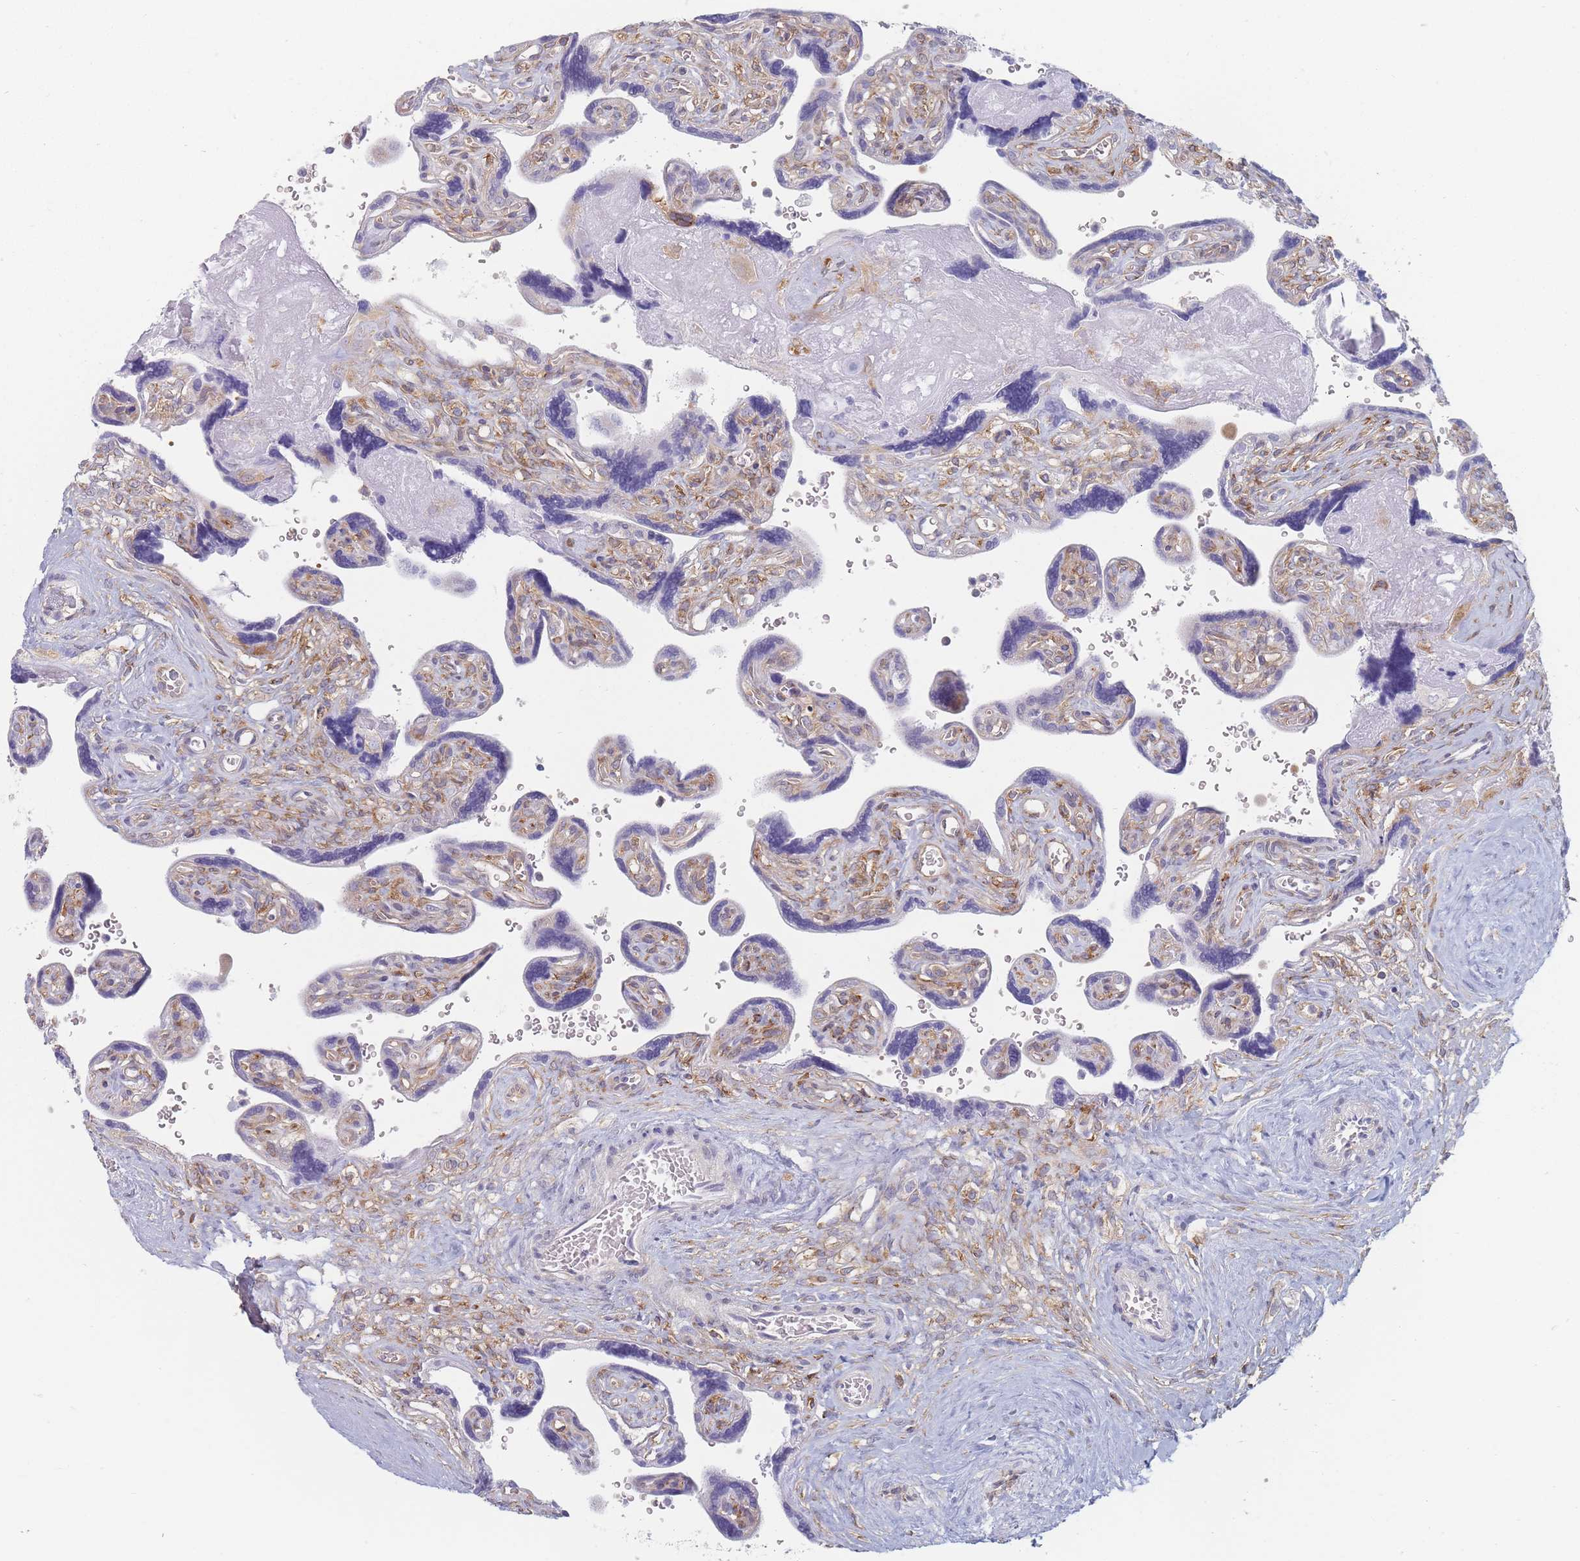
{"staining": {"intensity": "negative", "quantity": "none", "location": "none"}, "tissue": "placenta", "cell_type": "Decidual cells", "image_type": "normal", "snomed": [{"axis": "morphology", "description": "Normal tissue, NOS"}, {"axis": "topography", "description": "Placenta"}], "caption": "This photomicrograph is of benign placenta stained with immunohistochemistry (IHC) to label a protein in brown with the nuclei are counter-stained blue. There is no expression in decidual cells.", "gene": "MAP1S", "patient": {"sex": "female", "age": 39}}